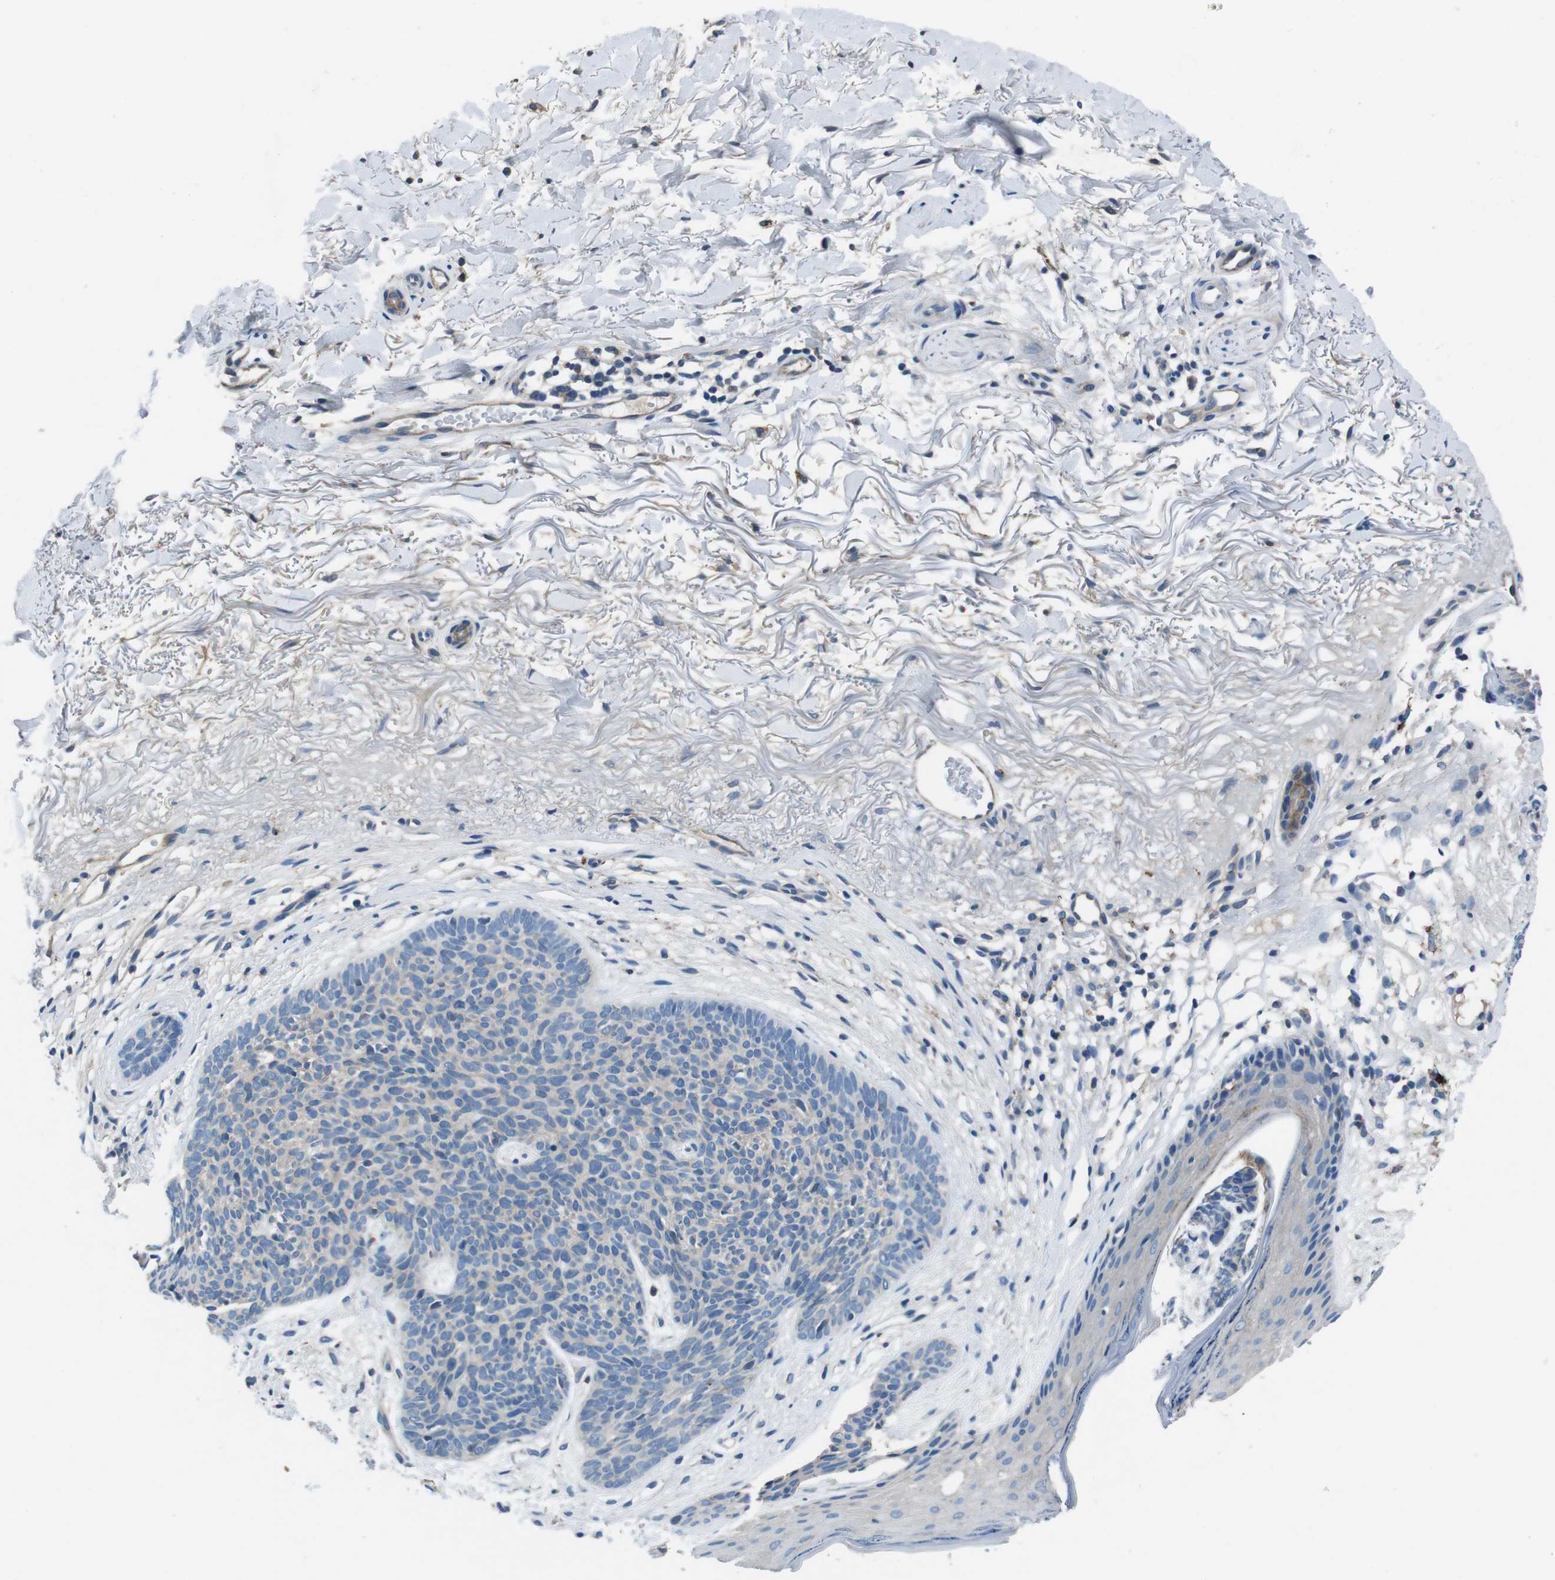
{"staining": {"intensity": "negative", "quantity": "none", "location": "none"}, "tissue": "skin cancer", "cell_type": "Tumor cells", "image_type": "cancer", "snomed": [{"axis": "morphology", "description": "Normal tissue, NOS"}, {"axis": "morphology", "description": "Basal cell carcinoma"}, {"axis": "topography", "description": "Skin"}], "caption": "Skin cancer was stained to show a protein in brown. There is no significant staining in tumor cells.", "gene": "TULP3", "patient": {"sex": "female", "age": 70}}